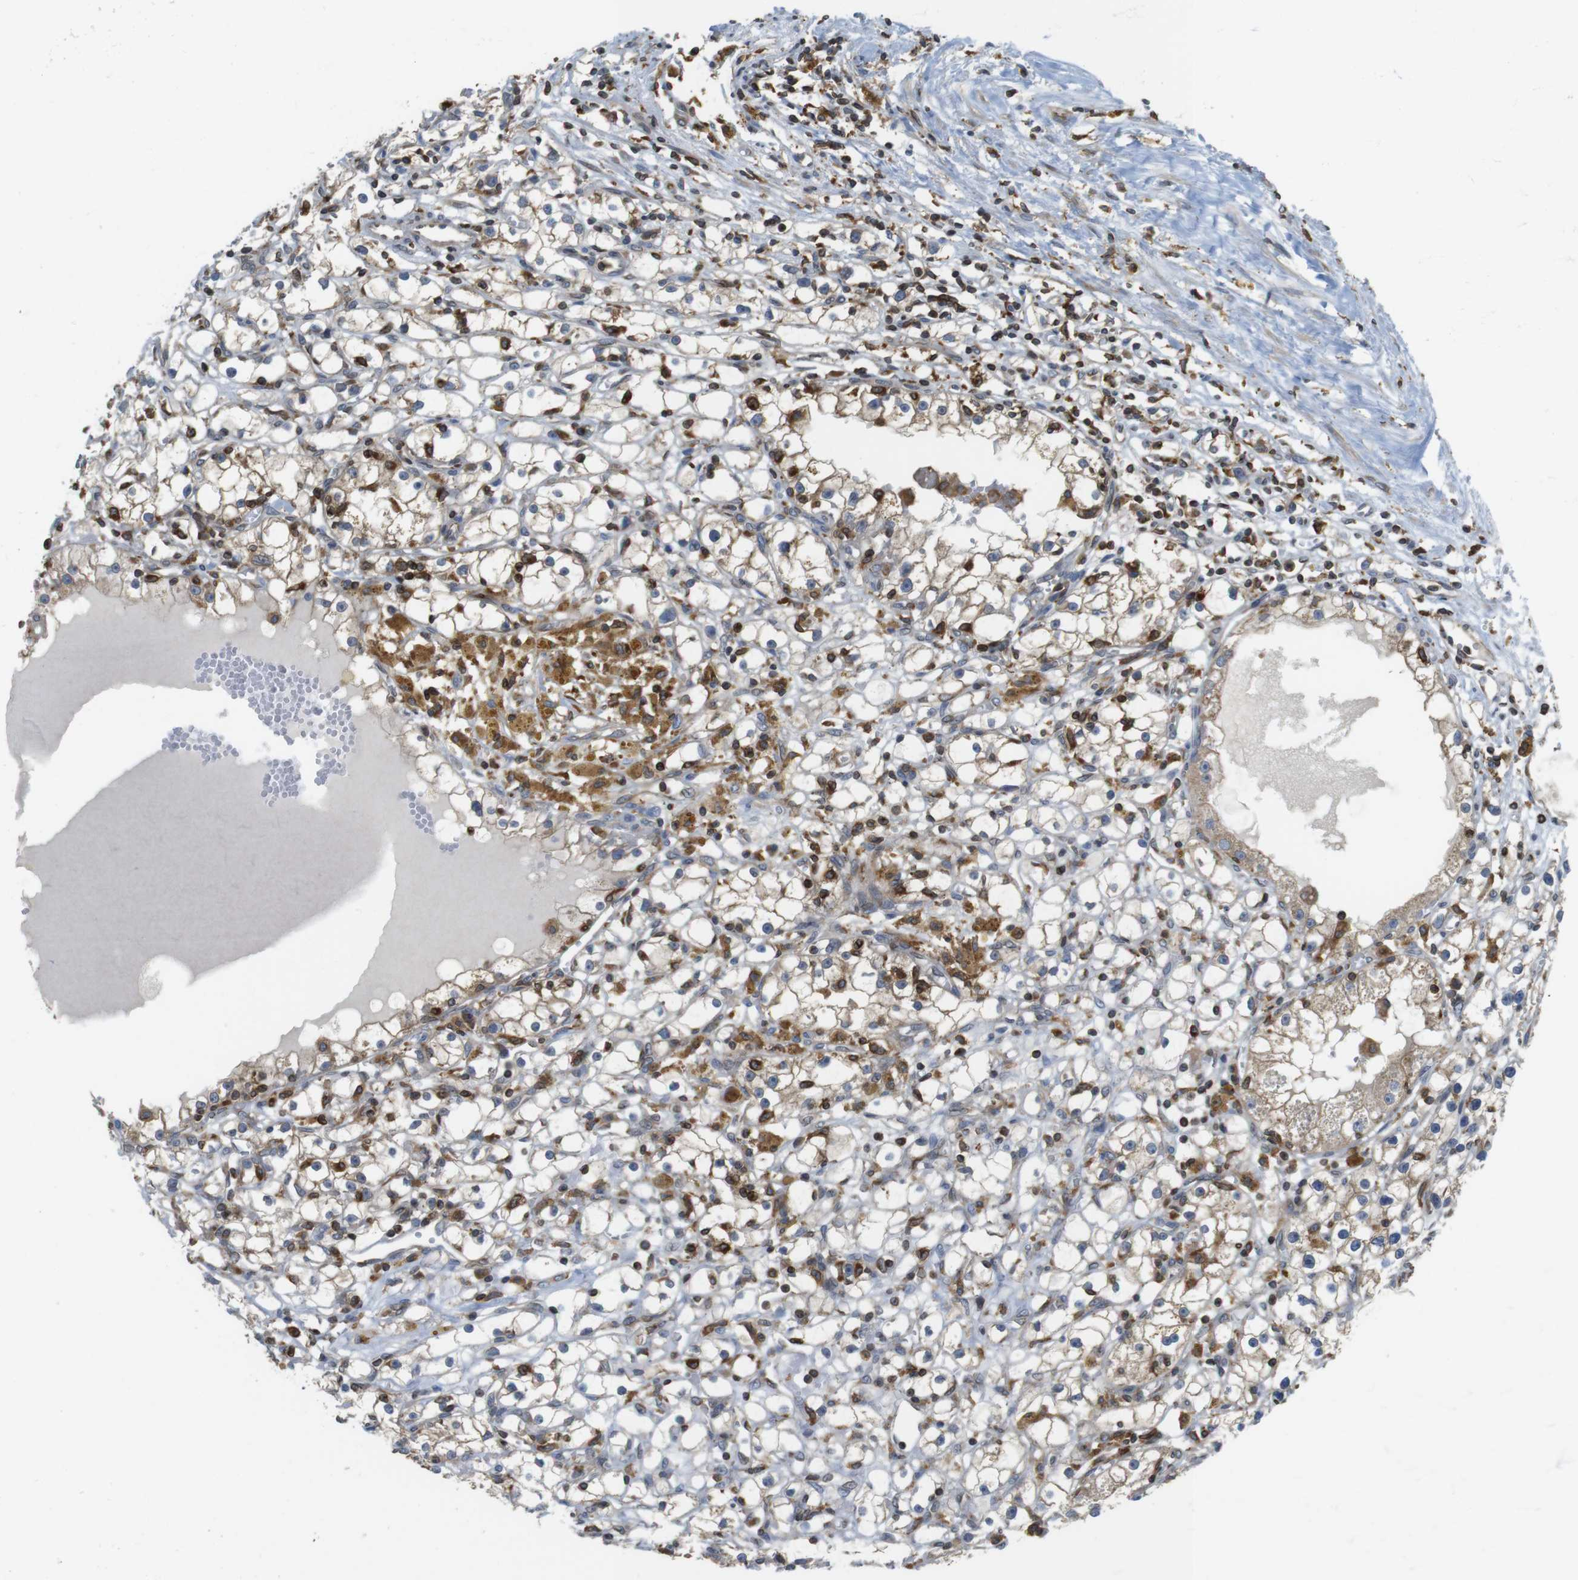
{"staining": {"intensity": "moderate", "quantity": "<25%", "location": "cytoplasmic/membranous"}, "tissue": "renal cancer", "cell_type": "Tumor cells", "image_type": "cancer", "snomed": [{"axis": "morphology", "description": "Adenocarcinoma, NOS"}, {"axis": "topography", "description": "Kidney"}], "caption": "The photomicrograph shows immunohistochemical staining of renal cancer (adenocarcinoma). There is moderate cytoplasmic/membranous expression is seen in approximately <25% of tumor cells.", "gene": "ARL6IP5", "patient": {"sex": "male", "age": 56}}